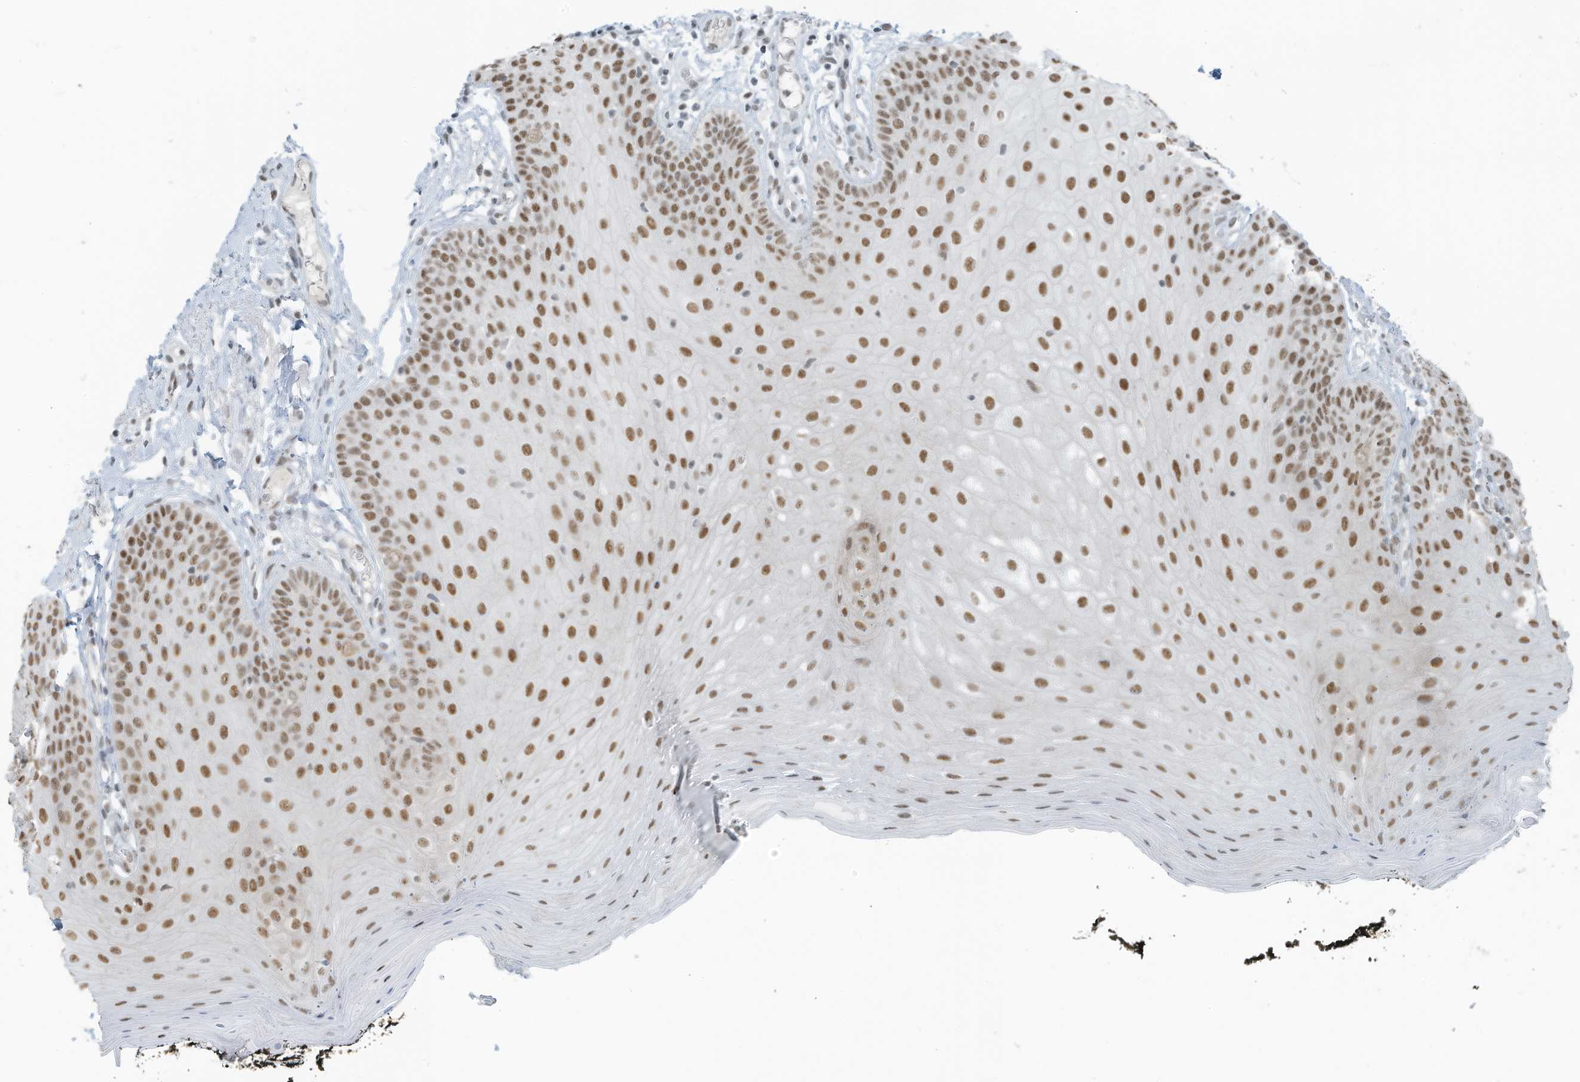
{"staining": {"intensity": "moderate", "quantity": ">75%", "location": "cytoplasmic/membranous"}, "tissue": "oral mucosa", "cell_type": "Squamous epithelial cells", "image_type": "normal", "snomed": [{"axis": "morphology", "description": "Normal tissue, NOS"}, {"axis": "topography", "description": "Oral tissue"}], "caption": "Protein expression analysis of unremarkable oral mucosa demonstrates moderate cytoplasmic/membranous positivity in about >75% of squamous epithelial cells.", "gene": "WRNIP1", "patient": {"sex": "male", "age": 74}}